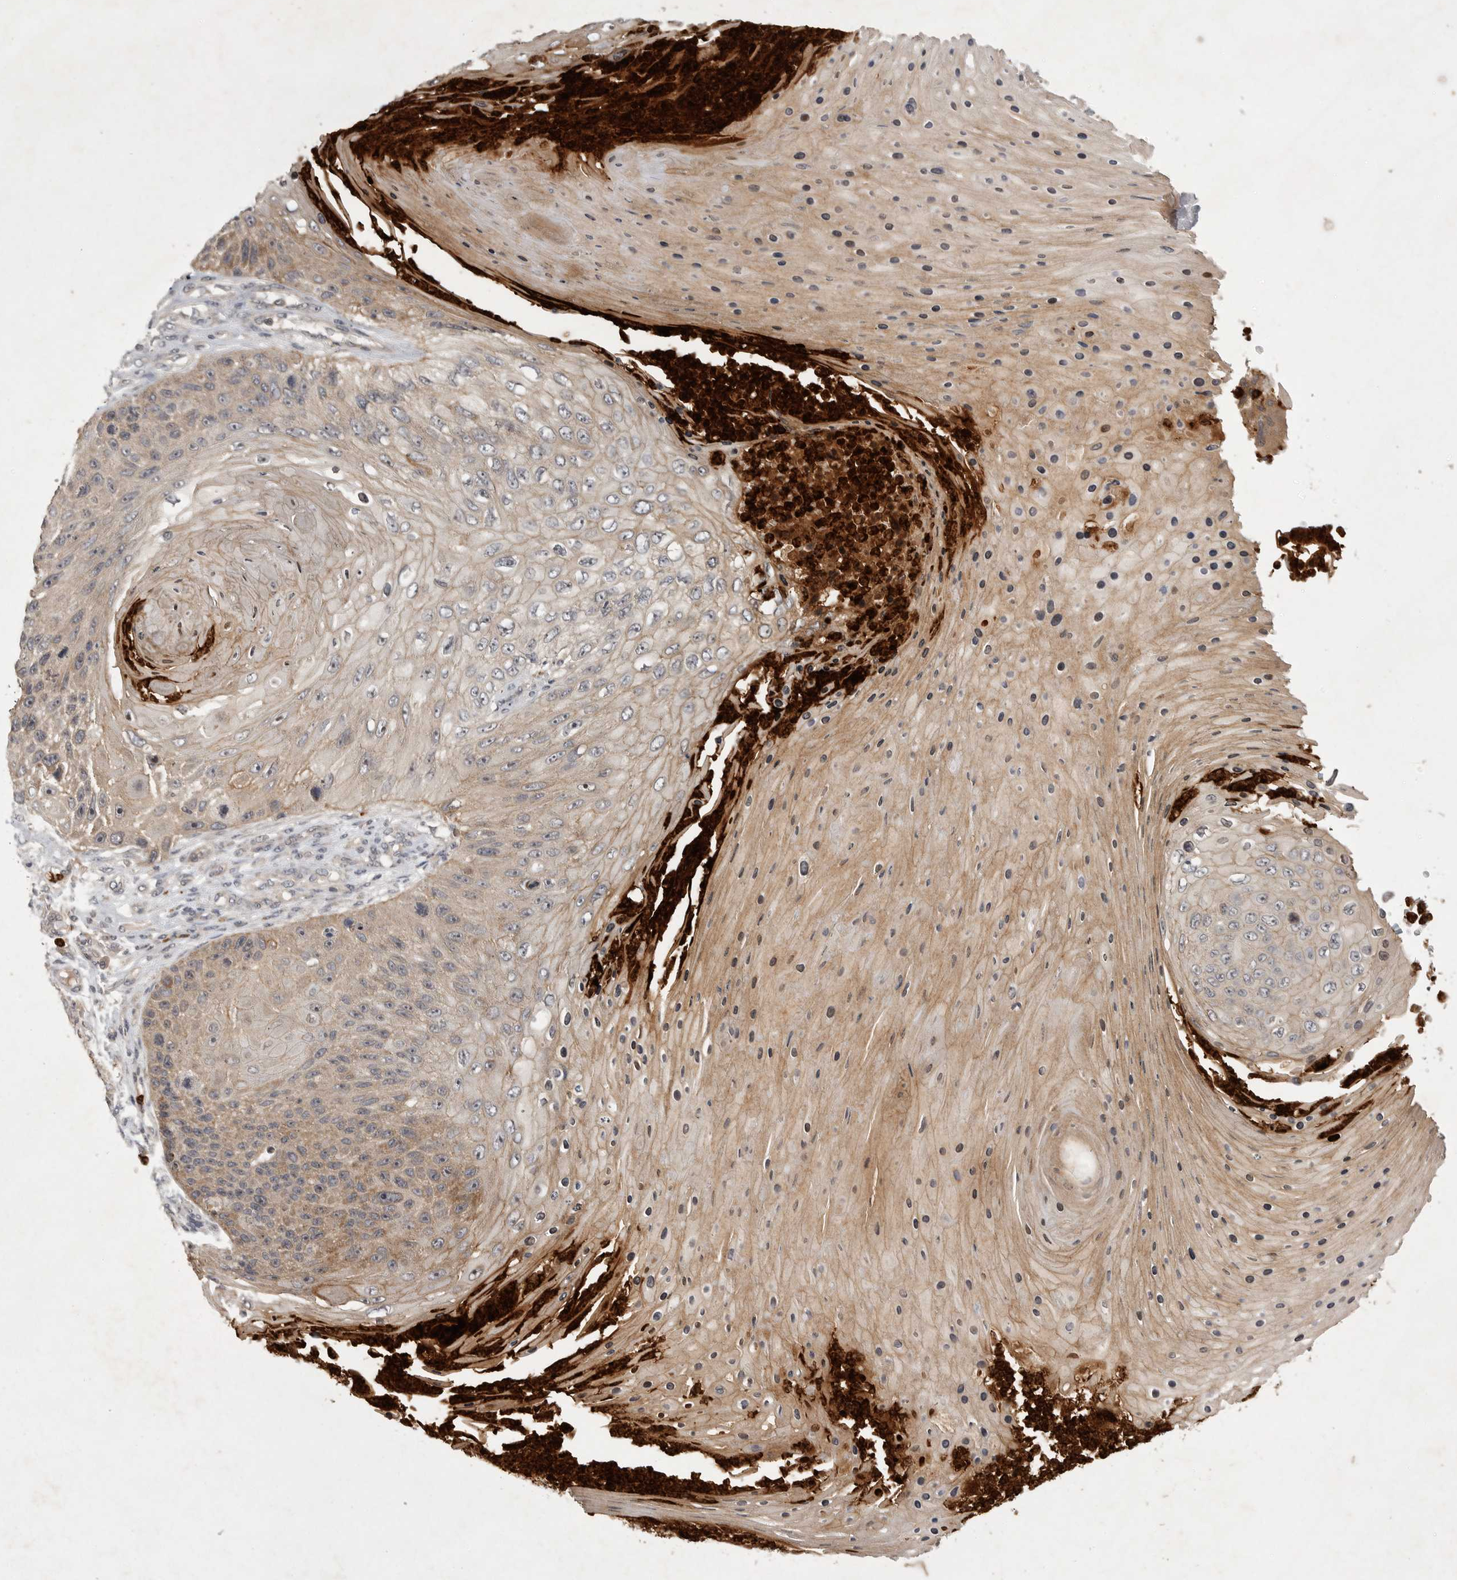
{"staining": {"intensity": "weak", "quantity": "25%-75%", "location": "cytoplasmic/membranous"}, "tissue": "skin cancer", "cell_type": "Tumor cells", "image_type": "cancer", "snomed": [{"axis": "morphology", "description": "Squamous cell carcinoma, NOS"}, {"axis": "topography", "description": "Skin"}], "caption": "Human skin cancer (squamous cell carcinoma) stained with a protein marker shows weak staining in tumor cells.", "gene": "UBE3D", "patient": {"sex": "female", "age": 88}}